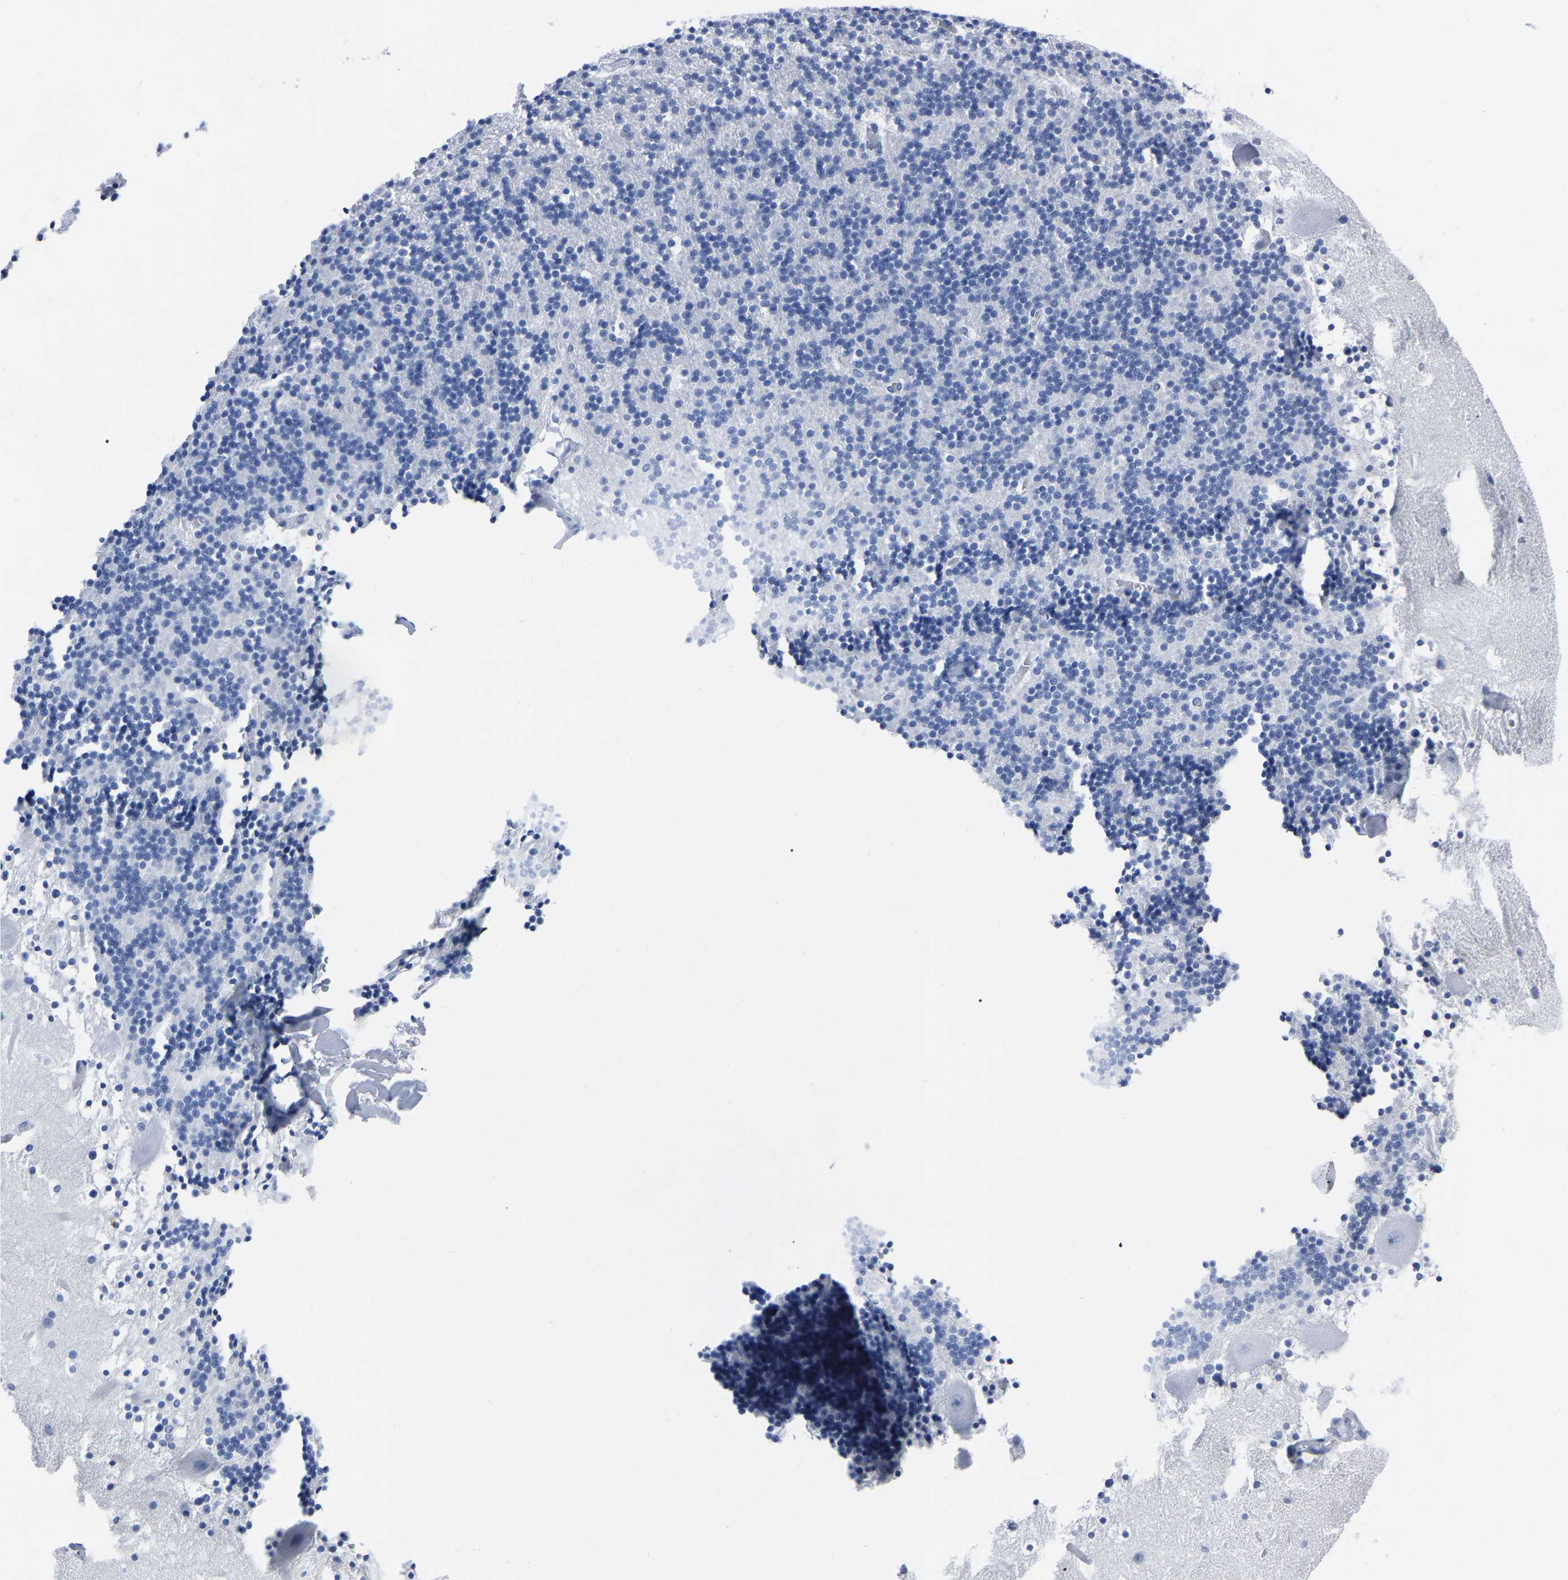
{"staining": {"intensity": "negative", "quantity": "none", "location": "none"}, "tissue": "cerebellum", "cell_type": "Cells in granular layer", "image_type": "normal", "snomed": [{"axis": "morphology", "description": "Normal tissue, NOS"}, {"axis": "topography", "description": "Cerebellum"}], "caption": "This photomicrograph is of normal cerebellum stained with immunohistochemistry (IHC) to label a protein in brown with the nuclei are counter-stained blue. There is no expression in cells in granular layer.", "gene": "IMPG2", "patient": {"sex": "male", "age": 45}}